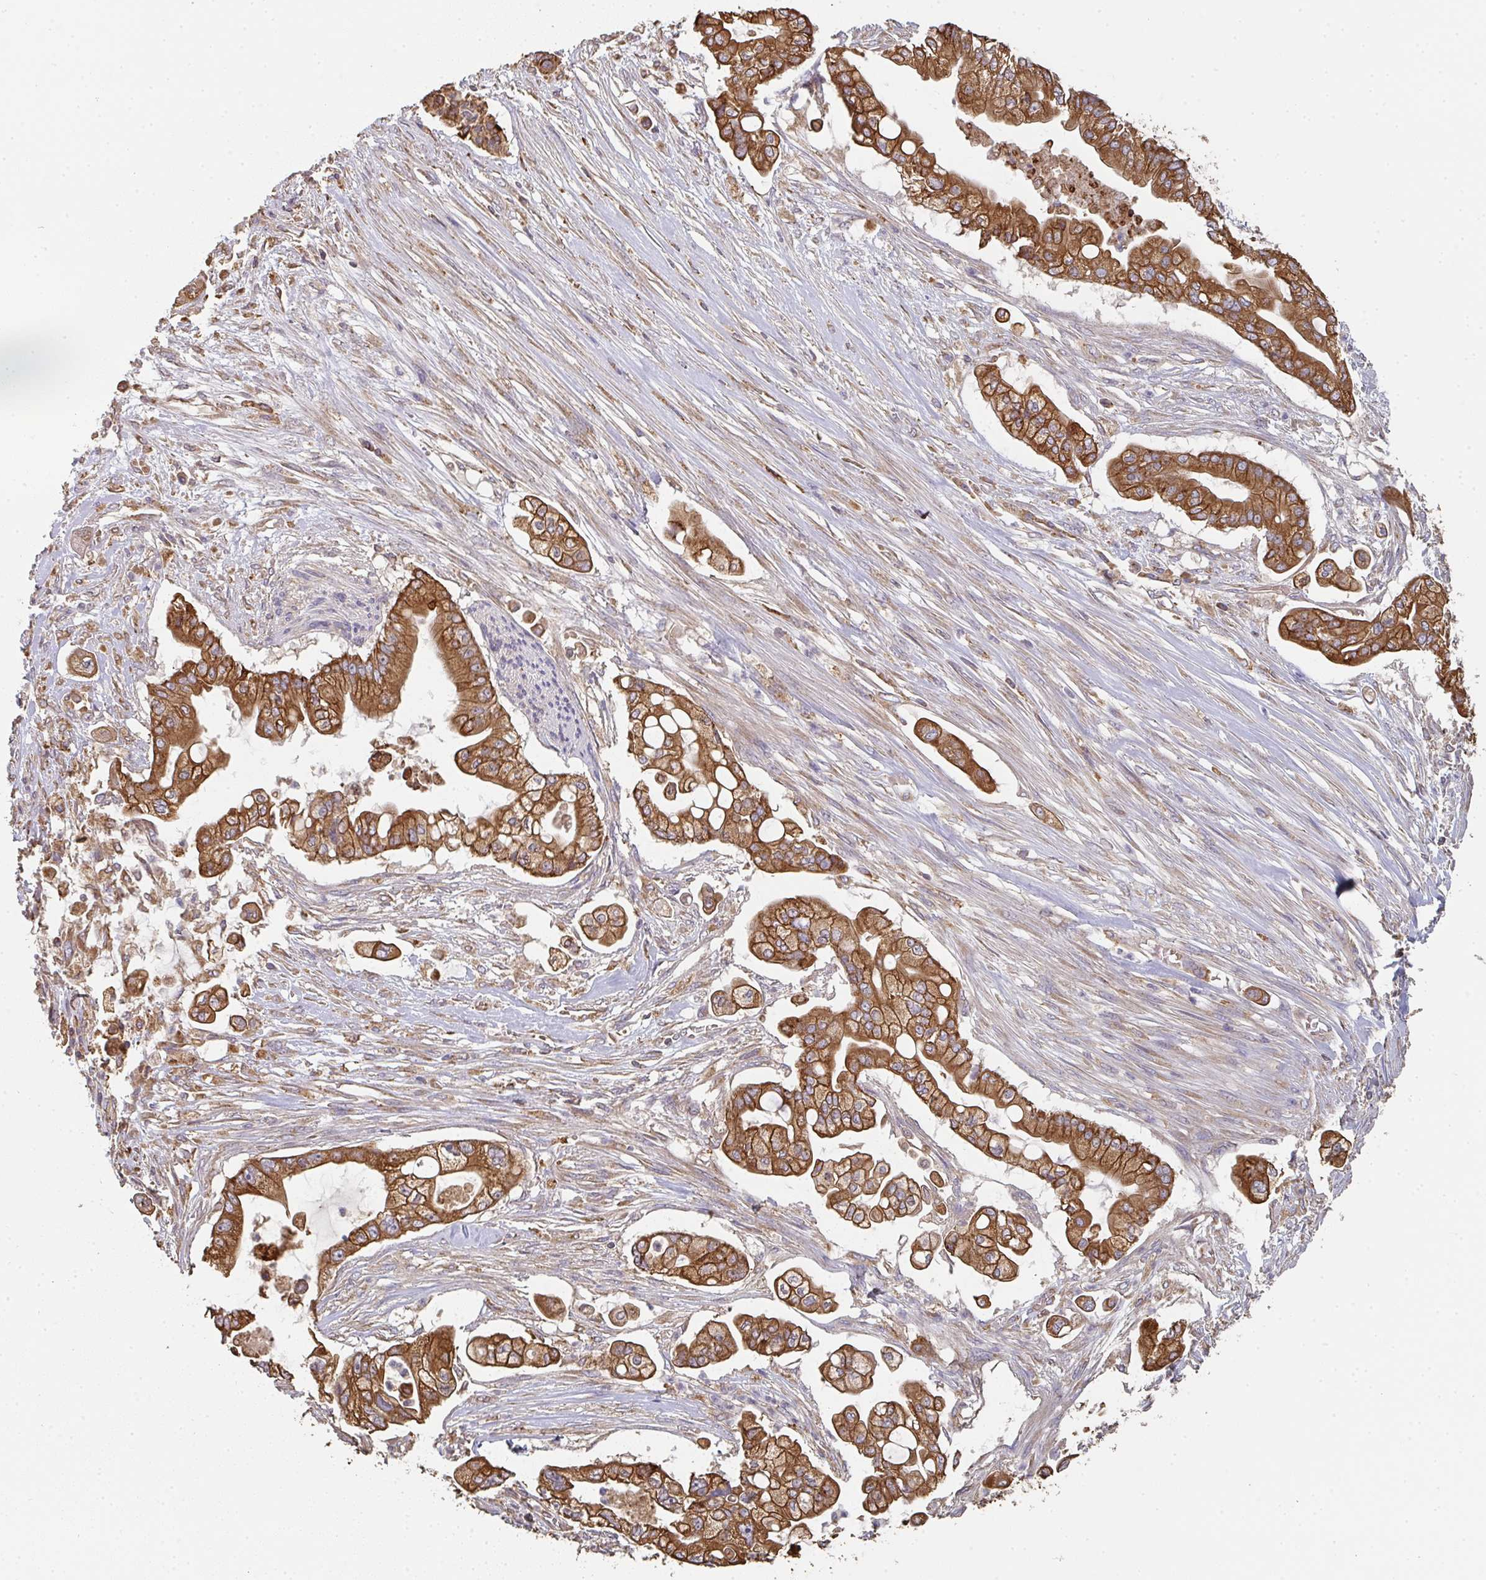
{"staining": {"intensity": "strong", "quantity": ">75%", "location": "cytoplasmic/membranous"}, "tissue": "pancreatic cancer", "cell_type": "Tumor cells", "image_type": "cancer", "snomed": [{"axis": "morphology", "description": "Adenocarcinoma, NOS"}, {"axis": "topography", "description": "Pancreas"}], "caption": "Approximately >75% of tumor cells in human pancreatic cancer display strong cytoplasmic/membranous protein staining as visualized by brown immunohistochemical staining.", "gene": "POLG", "patient": {"sex": "female", "age": 69}}